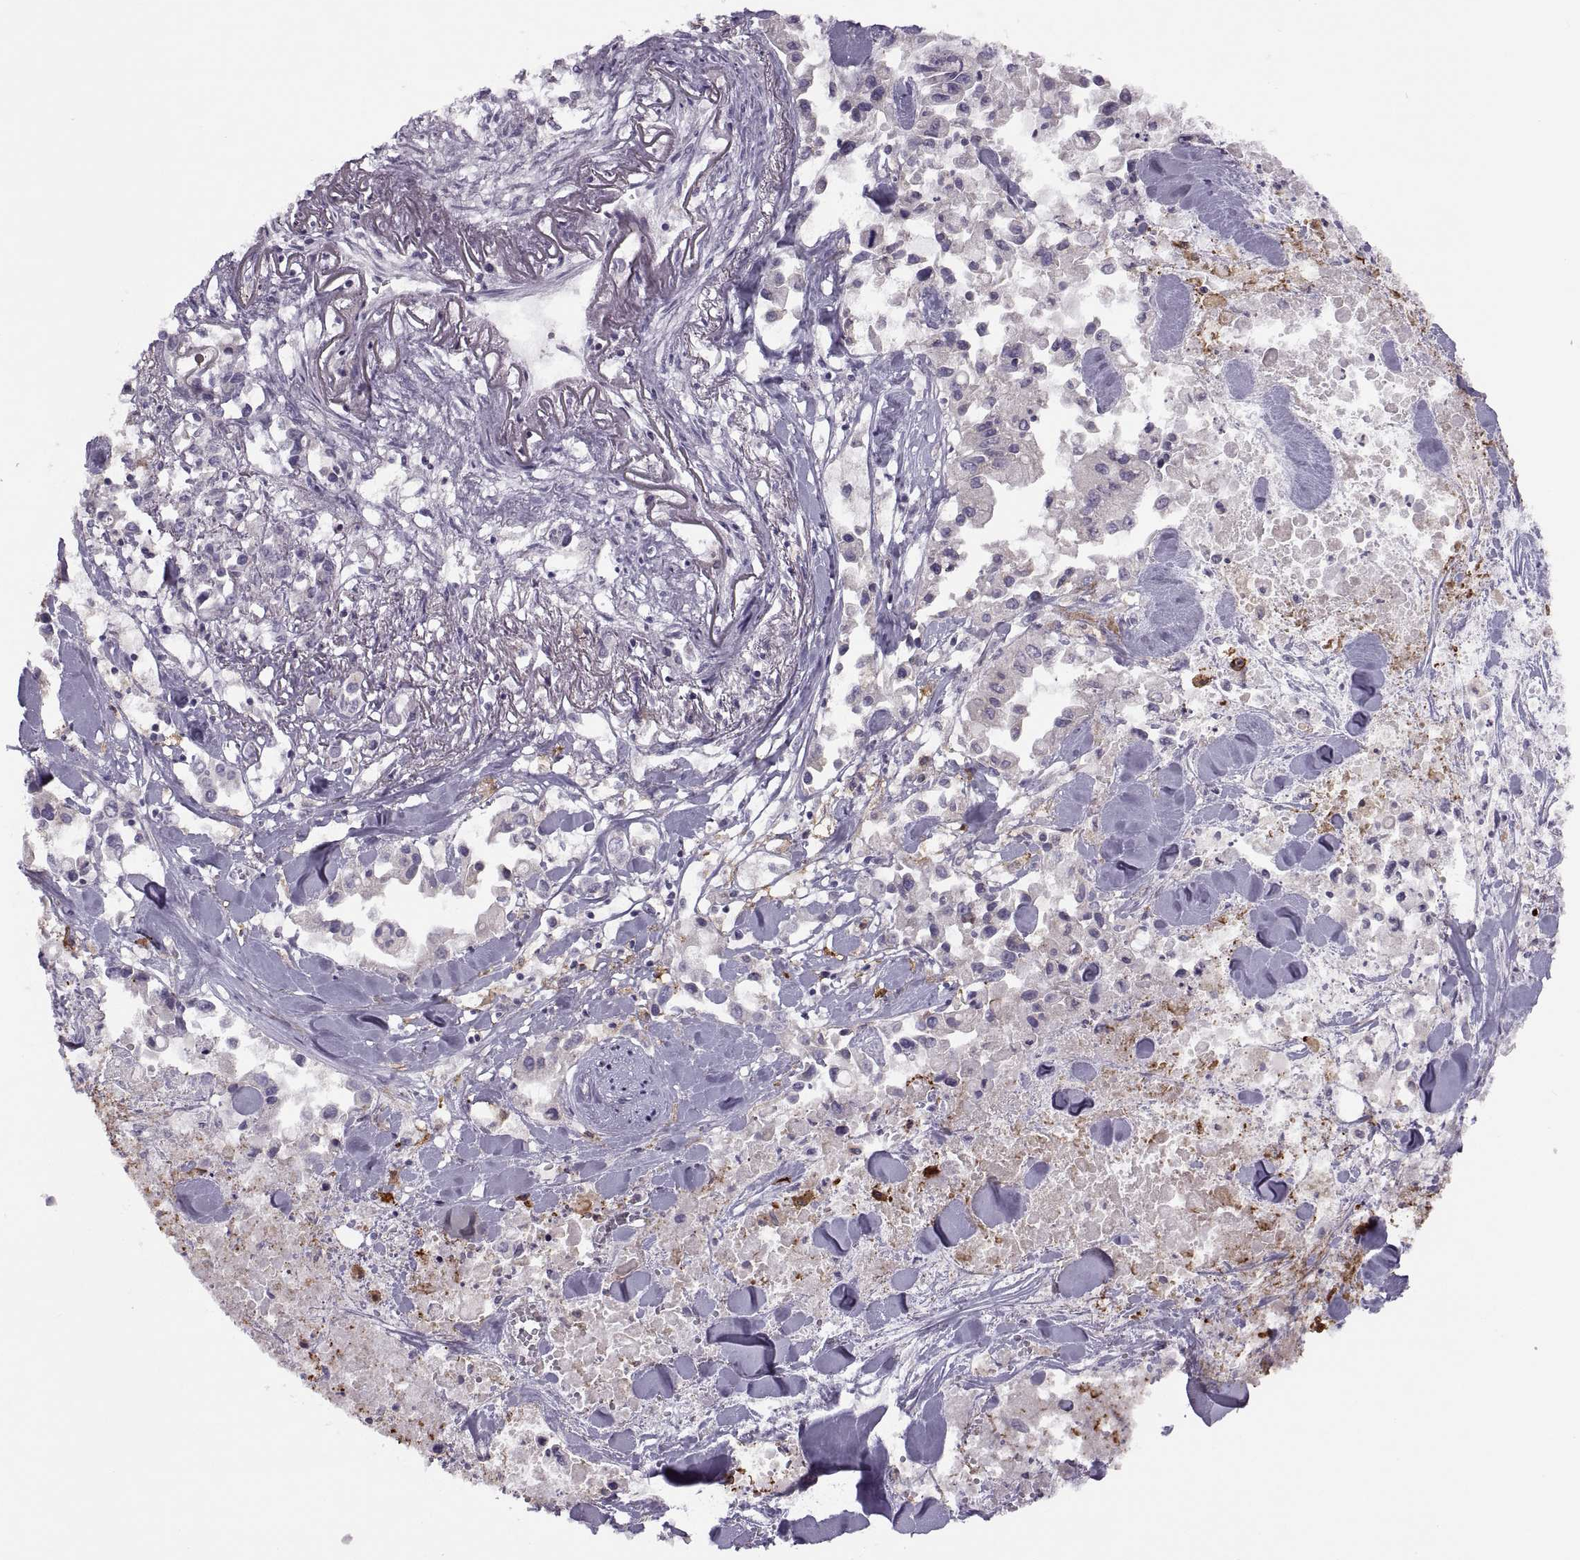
{"staining": {"intensity": "weak", "quantity": "<25%", "location": "cytoplasmic/membranous"}, "tissue": "pancreatic cancer", "cell_type": "Tumor cells", "image_type": "cancer", "snomed": [{"axis": "morphology", "description": "Adenocarcinoma, NOS"}, {"axis": "topography", "description": "Pancreas"}], "caption": "Photomicrograph shows no significant protein positivity in tumor cells of pancreatic adenocarcinoma.", "gene": "H2AP", "patient": {"sex": "female", "age": 83}}